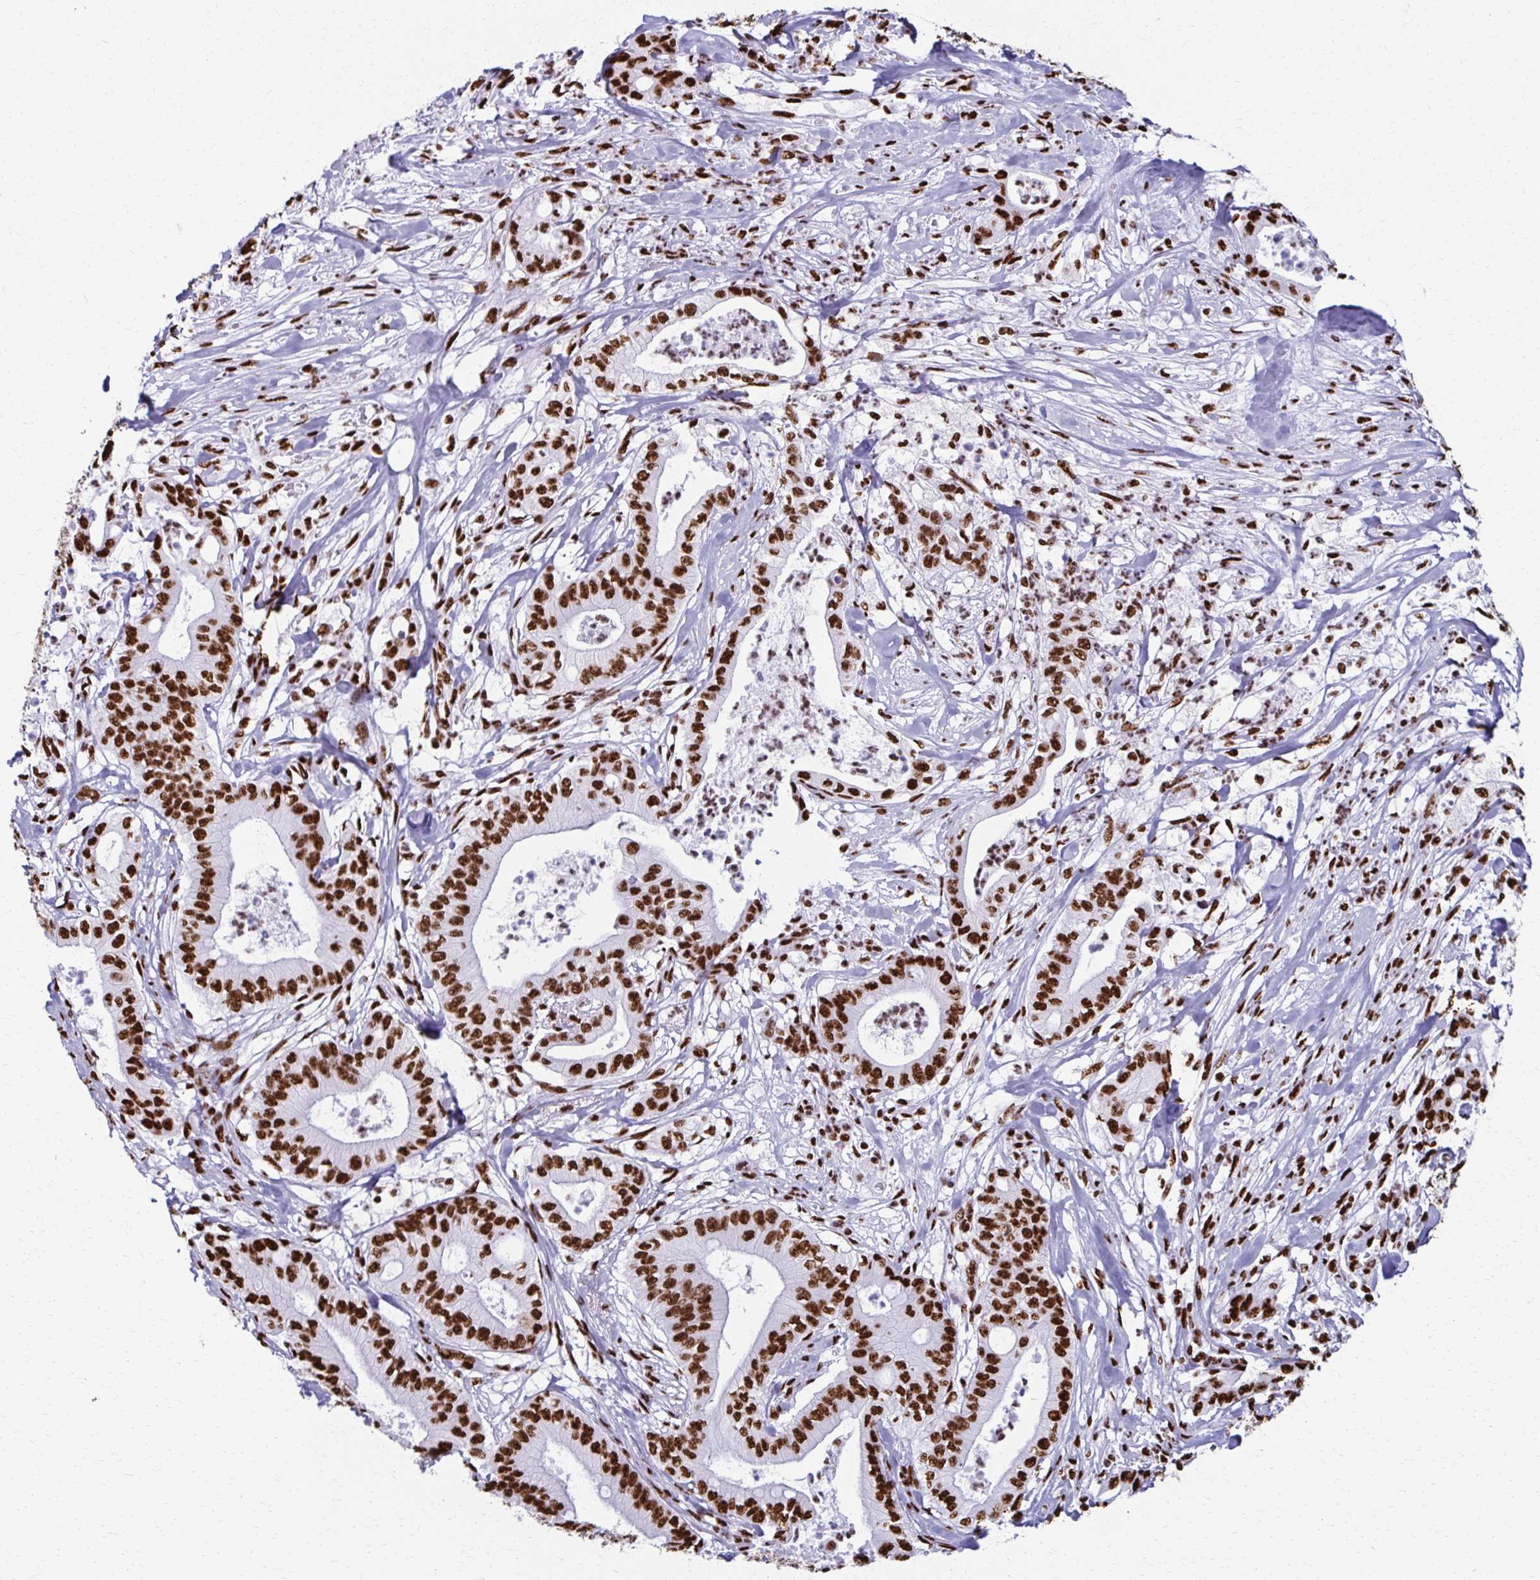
{"staining": {"intensity": "strong", "quantity": ">75%", "location": "nuclear"}, "tissue": "pancreatic cancer", "cell_type": "Tumor cells", "image_type": "cancer", "snomed": [{"axis": "morphology", "description": "Adenocarcinoma, NOS"}, {"axis": "topography", "description": "Pancreas"}], "caption": "Pancreatic cancer stained with IHC reveals strong nuclear staining in approximately >75% of tumor cells. (DAB IHC, brown staining for protein, blue staining for nuclei).", "gene": "NONO", "patient": {"sex": "male", "age": 71}}